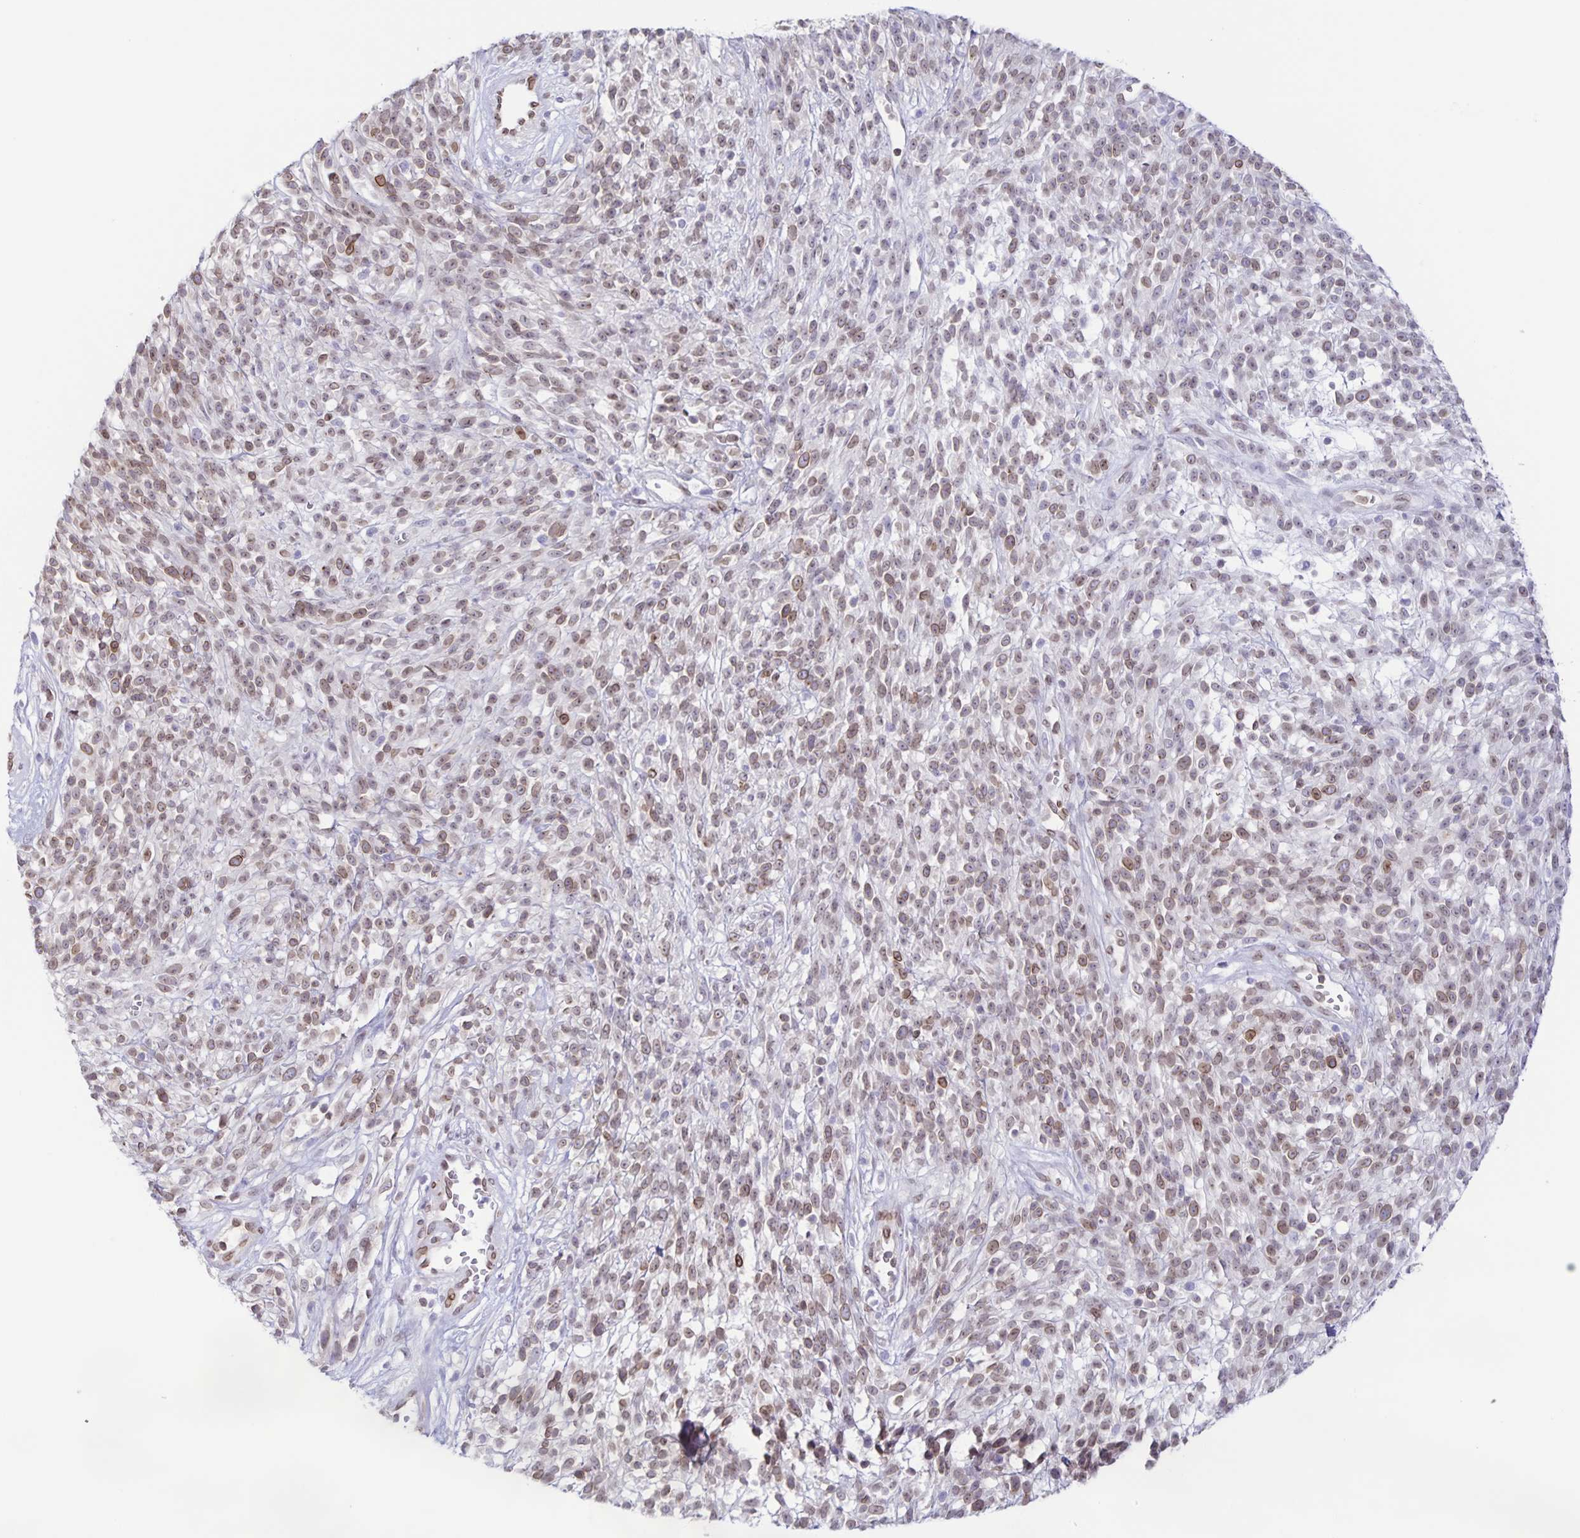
{"staining": {"intensity": "moderate", "quantity": ">75%", "location": "cytoplasmic/membranous,nuclear"}, "tissue": "melanoma", "cell_type": "Tumor cells", "image_type": "cancer", "snomed": [{"axis": "morphology", "description": "Malignant melanoma, NOS"}, {"axis": "topography", "description": "Skin"}, {"axis": "topography", "description": "Skin of trunk"}], "caption": "Immunohistochemical staining of human melanoma shows medium levels of moderate cytoplasmic/membranous and nuclear protein staining in about >75% of tumor cells.", "gene": "SYNE2", "patient": {"sex": "male", "age": 74}}